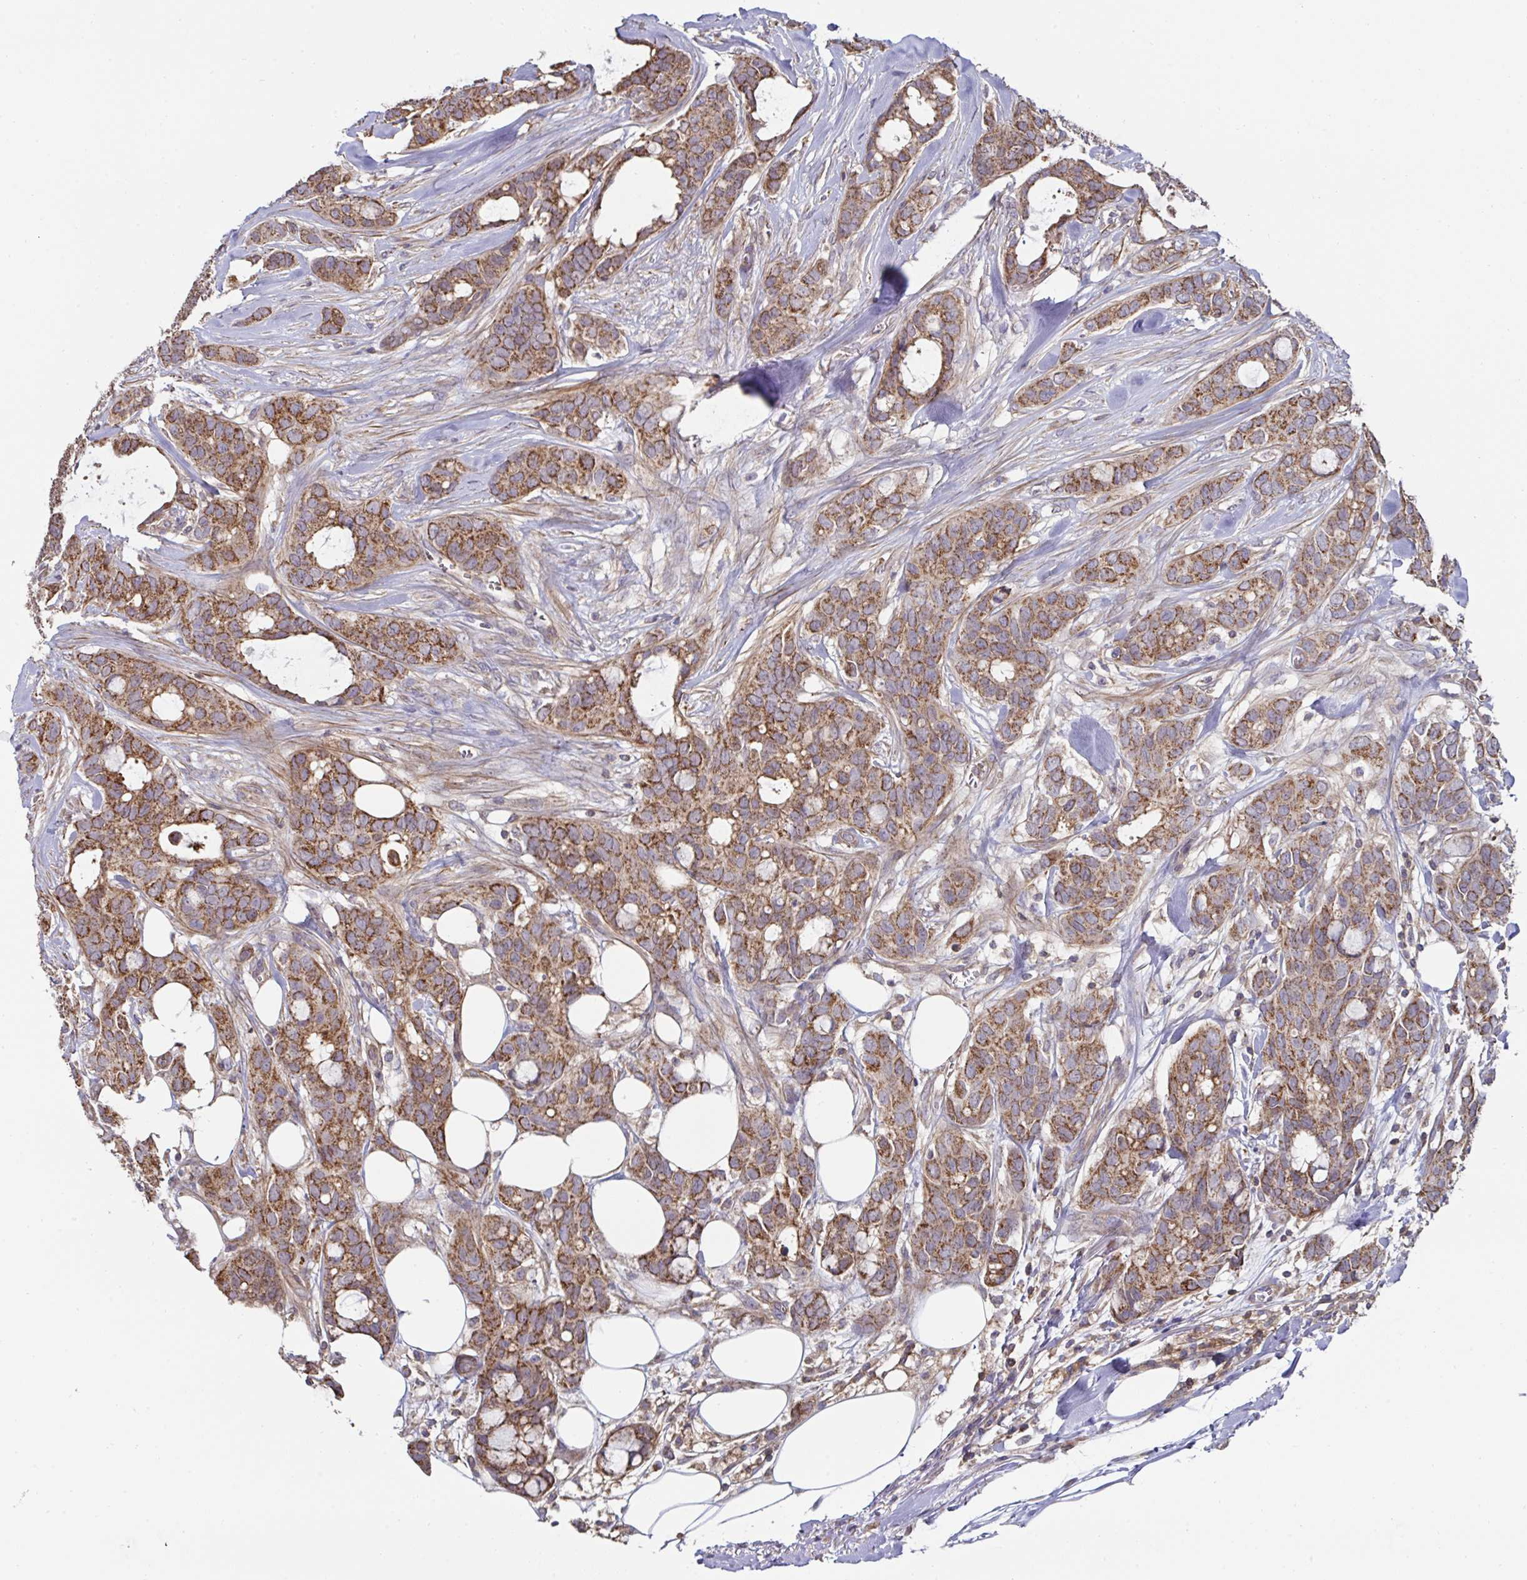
{"staining": {"intensity": "moderate", "quantity": "25%-75%", "location": "cytoplasmic/membranous"}, "tissue": "breast cancer", "cell_type": "Tumor cells", "image_type": "cancer", "snomed": [{"axis": "morphology", "description": "Duct carcinoma"}, {"axis": "topography", "description": "Breast"}], "caption": "Immunohistochemistry (IHC) image of breast cancer (invasive ductal carcinoma) stained for a protein (brown), which demonstrates medium levels of moderate cytoplasmic/membranous staining in about 25%-75% of tumor cells.", "gene": "DZANK1", "patient": {"sex": "female", "age": 84}}